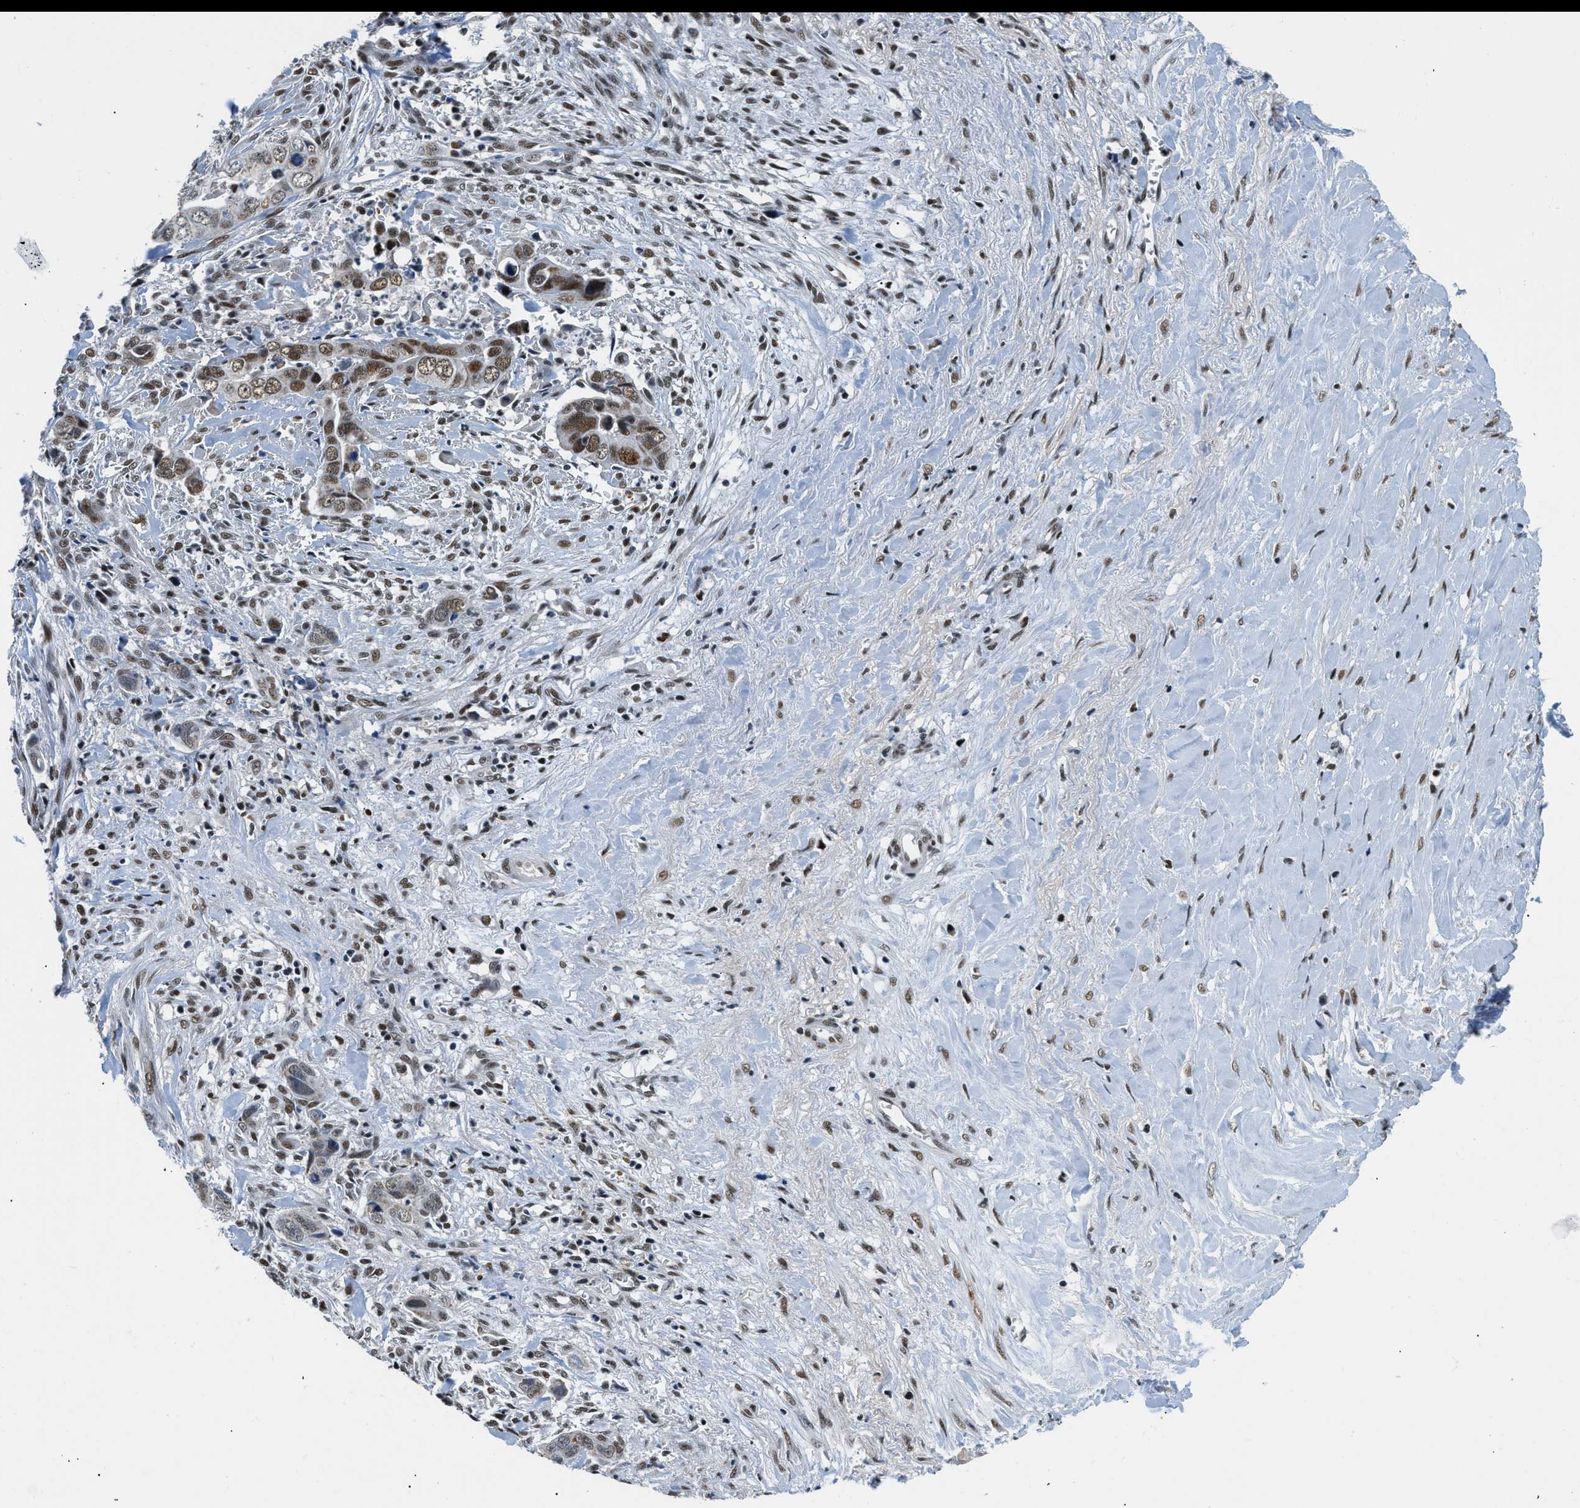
{"staining": {"intensity": "strong", "quantity": ">75%", "location": "nuclear"}, "tissue": "liver cancer", "cell_type": "Tumor cells", "image_type": "cancer", "snomed": [{"axis": "morphology", "description": "Cholangiocarcinoma"}, {"axis": "topography", "description": "Liver"}], "caption": "Immunohistochemical staining of liver cancer (cholangiocarcinoma) reveals strong nuclear protein positivity in about >75% of tumor cells.", "gene": "KDM3B", "patient": {"sex": "female", "age": 79}}